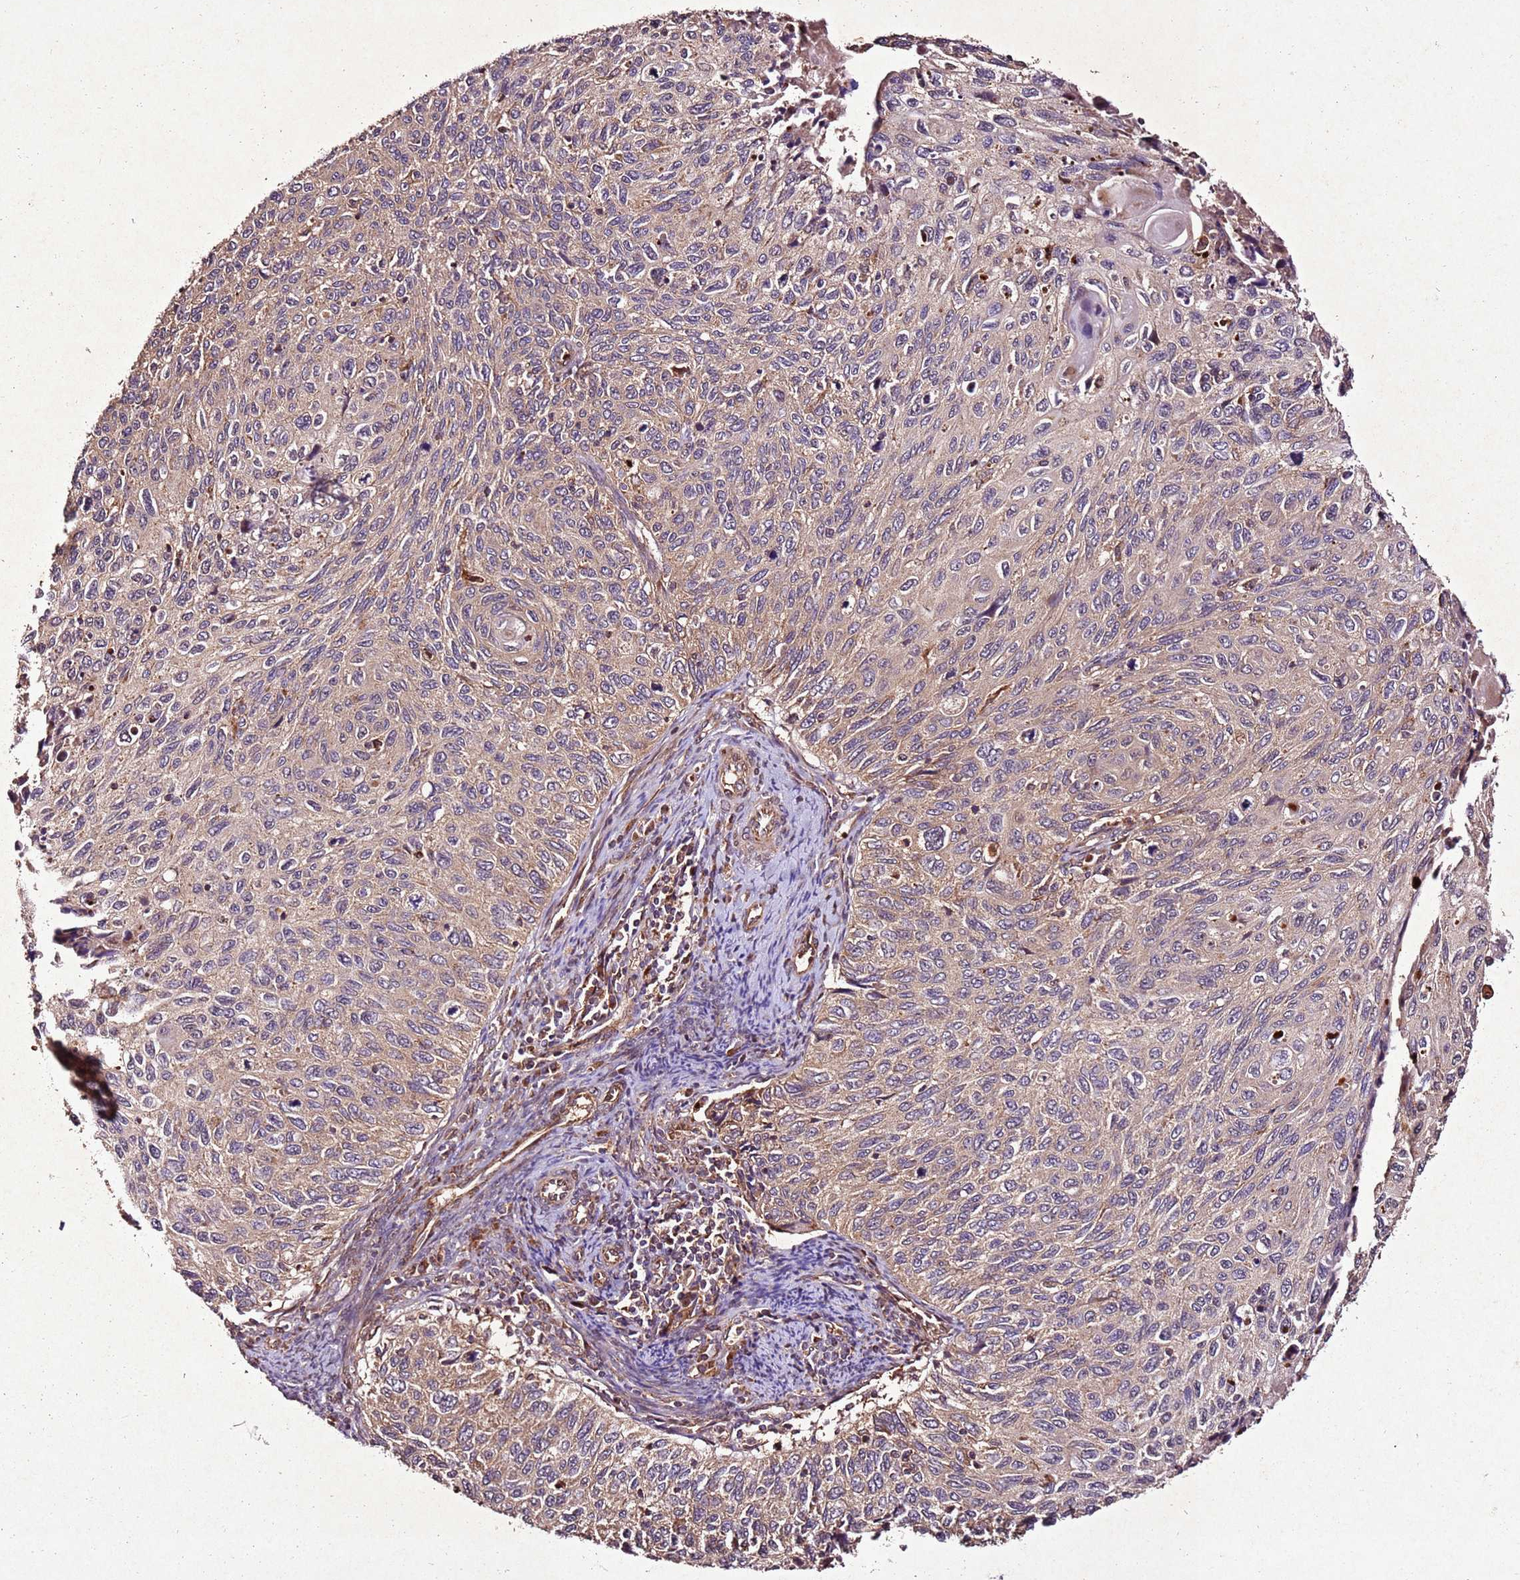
{"staining": {"intensity": "weak", "quantity": ">75%", "location": "nuclear"}, "tissue": "cervical cancer", "cell_type": "Tumor cells", "image_type": "cancer", "snomed": [{"axis": "morphology", "description": "Squamous cell carcinoma, NOS"}, {"axis": "topography", "description": "Cervix"}], "caption": "IHC photomicrograph of neoplastic tissue: human squamous cell carcinoma (cervical) stained using IHC shows low levels of weak protein expression localized specifically in the nuclear of tumor cells, appearing as a nuclear brown color.", "gene": "PTMA", "patient": {"sex": "female", "age": 70}}